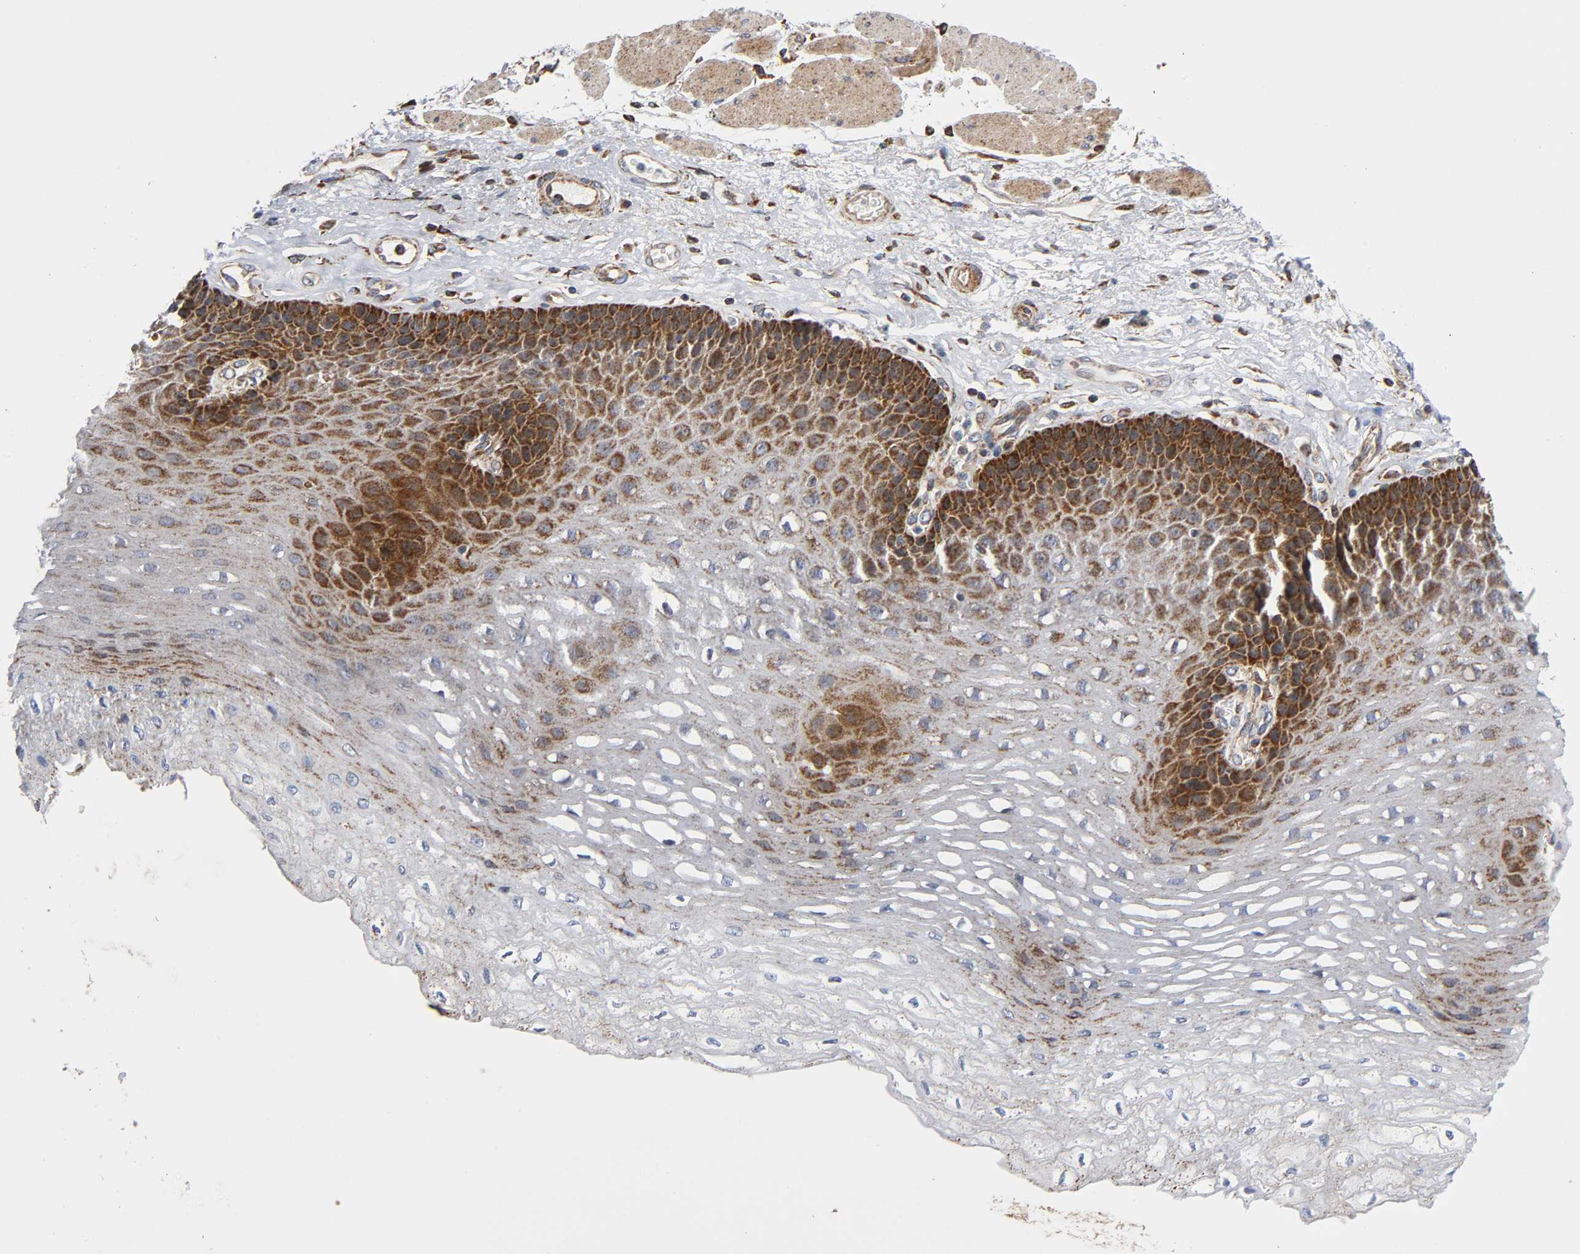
{"staining": {"intensity": "moderate", "quantity": "25%-75%", "location": "cytoplasmic/membranous"}, "tissue": "esophagus", "cell_type": "Squamous epithelial cells", "image_type": "normal", "snomed": [{"axis": "morphology", "description": "Normal tissue, NOS"}, {"axis": "topography", "description": "Esophagus"}], "caption": "Immunohistochemical staining of unremarkable human esophagus reveals medium levels of moderate cytoplasmic/membranous expression in about 25%-75% of squamous epithelial cells.", "gene": "MAP3K1", "patient": {"sex": "female", "age": 72}}